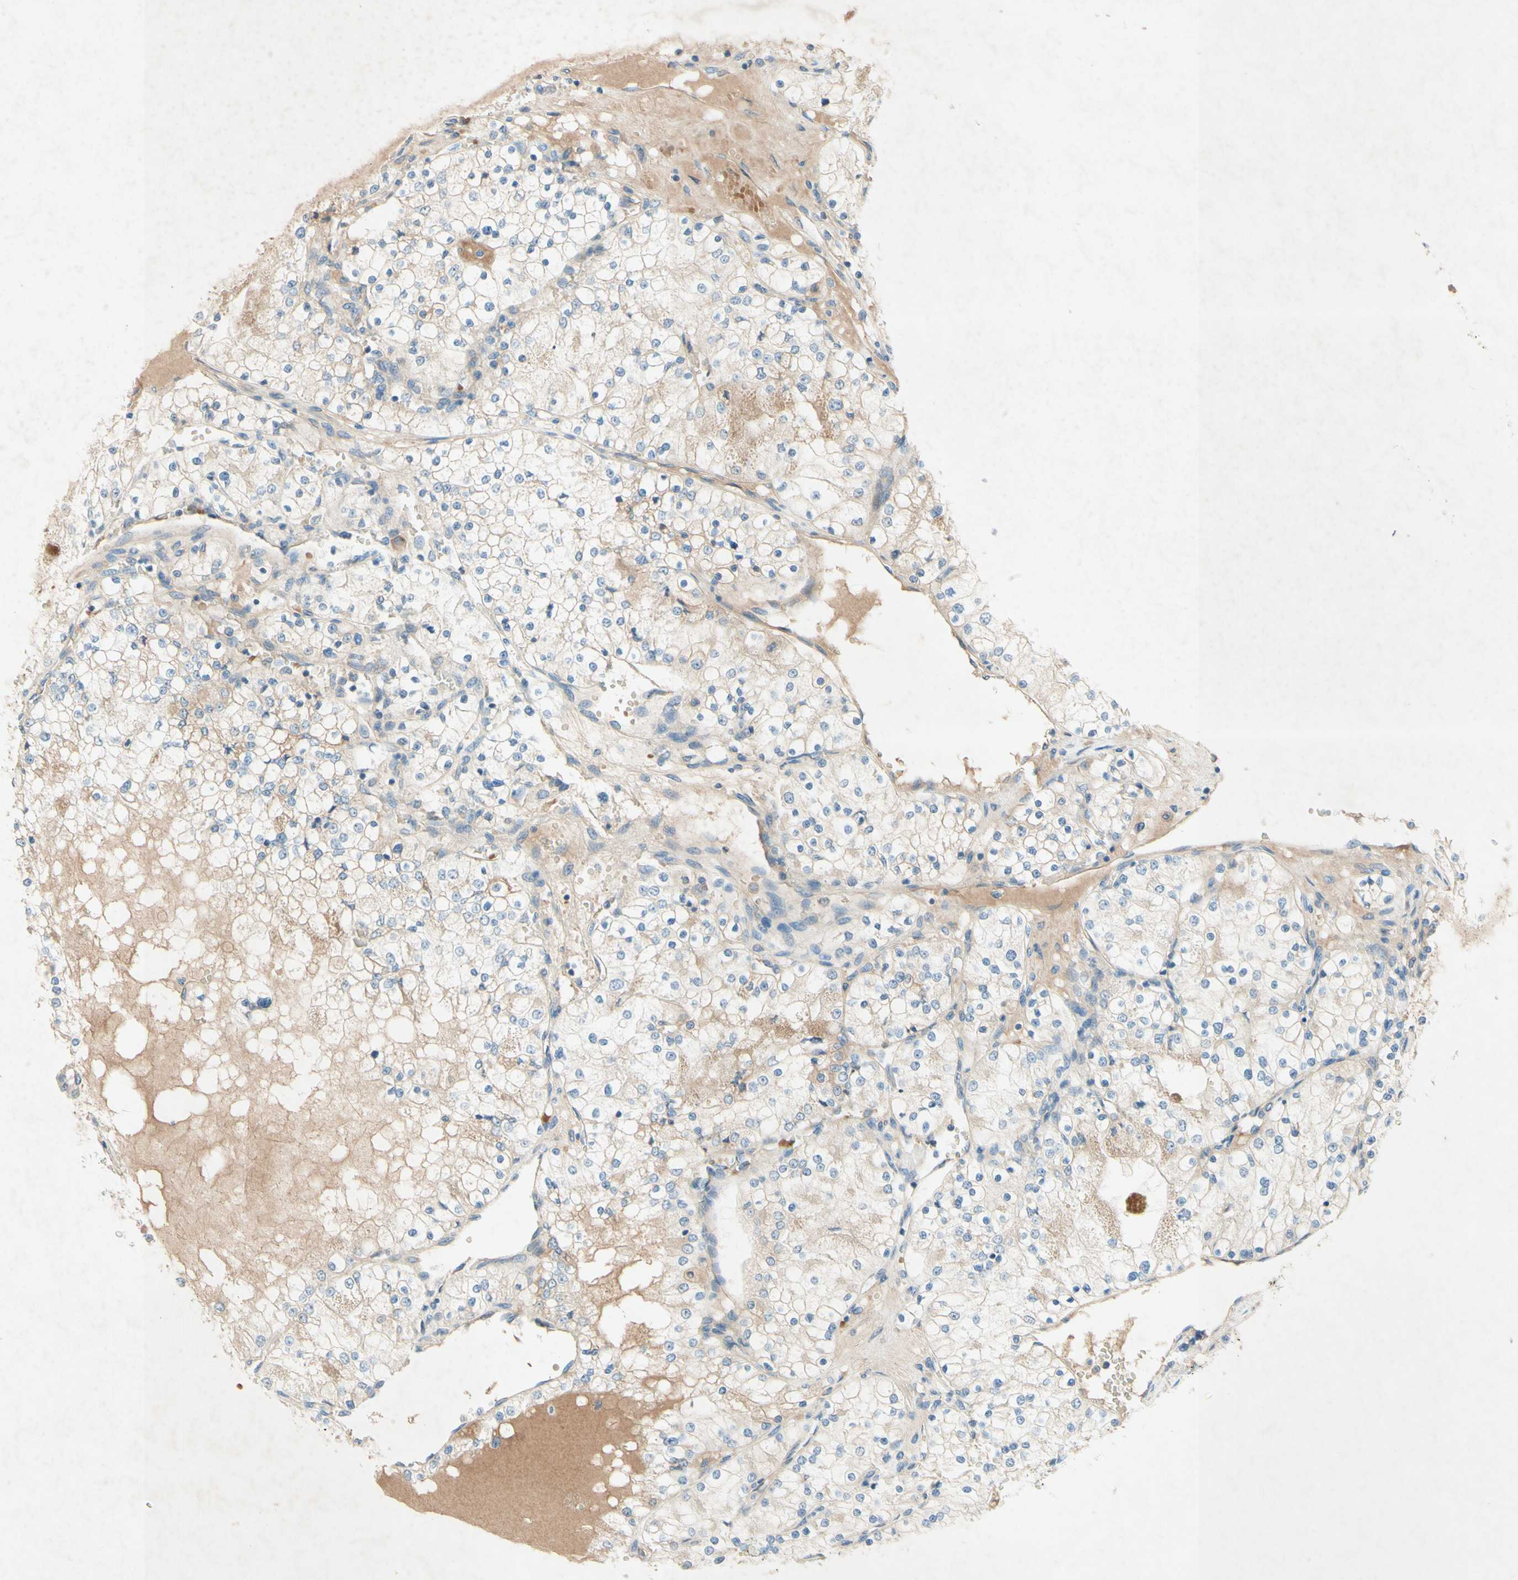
{"staining": {"intensity": "negative", "quantity": "none", "location": "none"}, "tissue": "renal cancer", "cell_type": "Tumor cells", "image_type": "cancer", "snomed": [{"axis": "morphology", "description": "Adenocarcinoma, NOS"}, {"axis": "topography", "description": "Kidney"}], "caption": "DAB (3,3'-diaminobenzidine) immunohistochemical staining of renal cancer (adenocarcinoma) demonstrates no significant expression in tumor cells.", "gene": "IL2", "patient": {"sex": "male", "age": 68}}